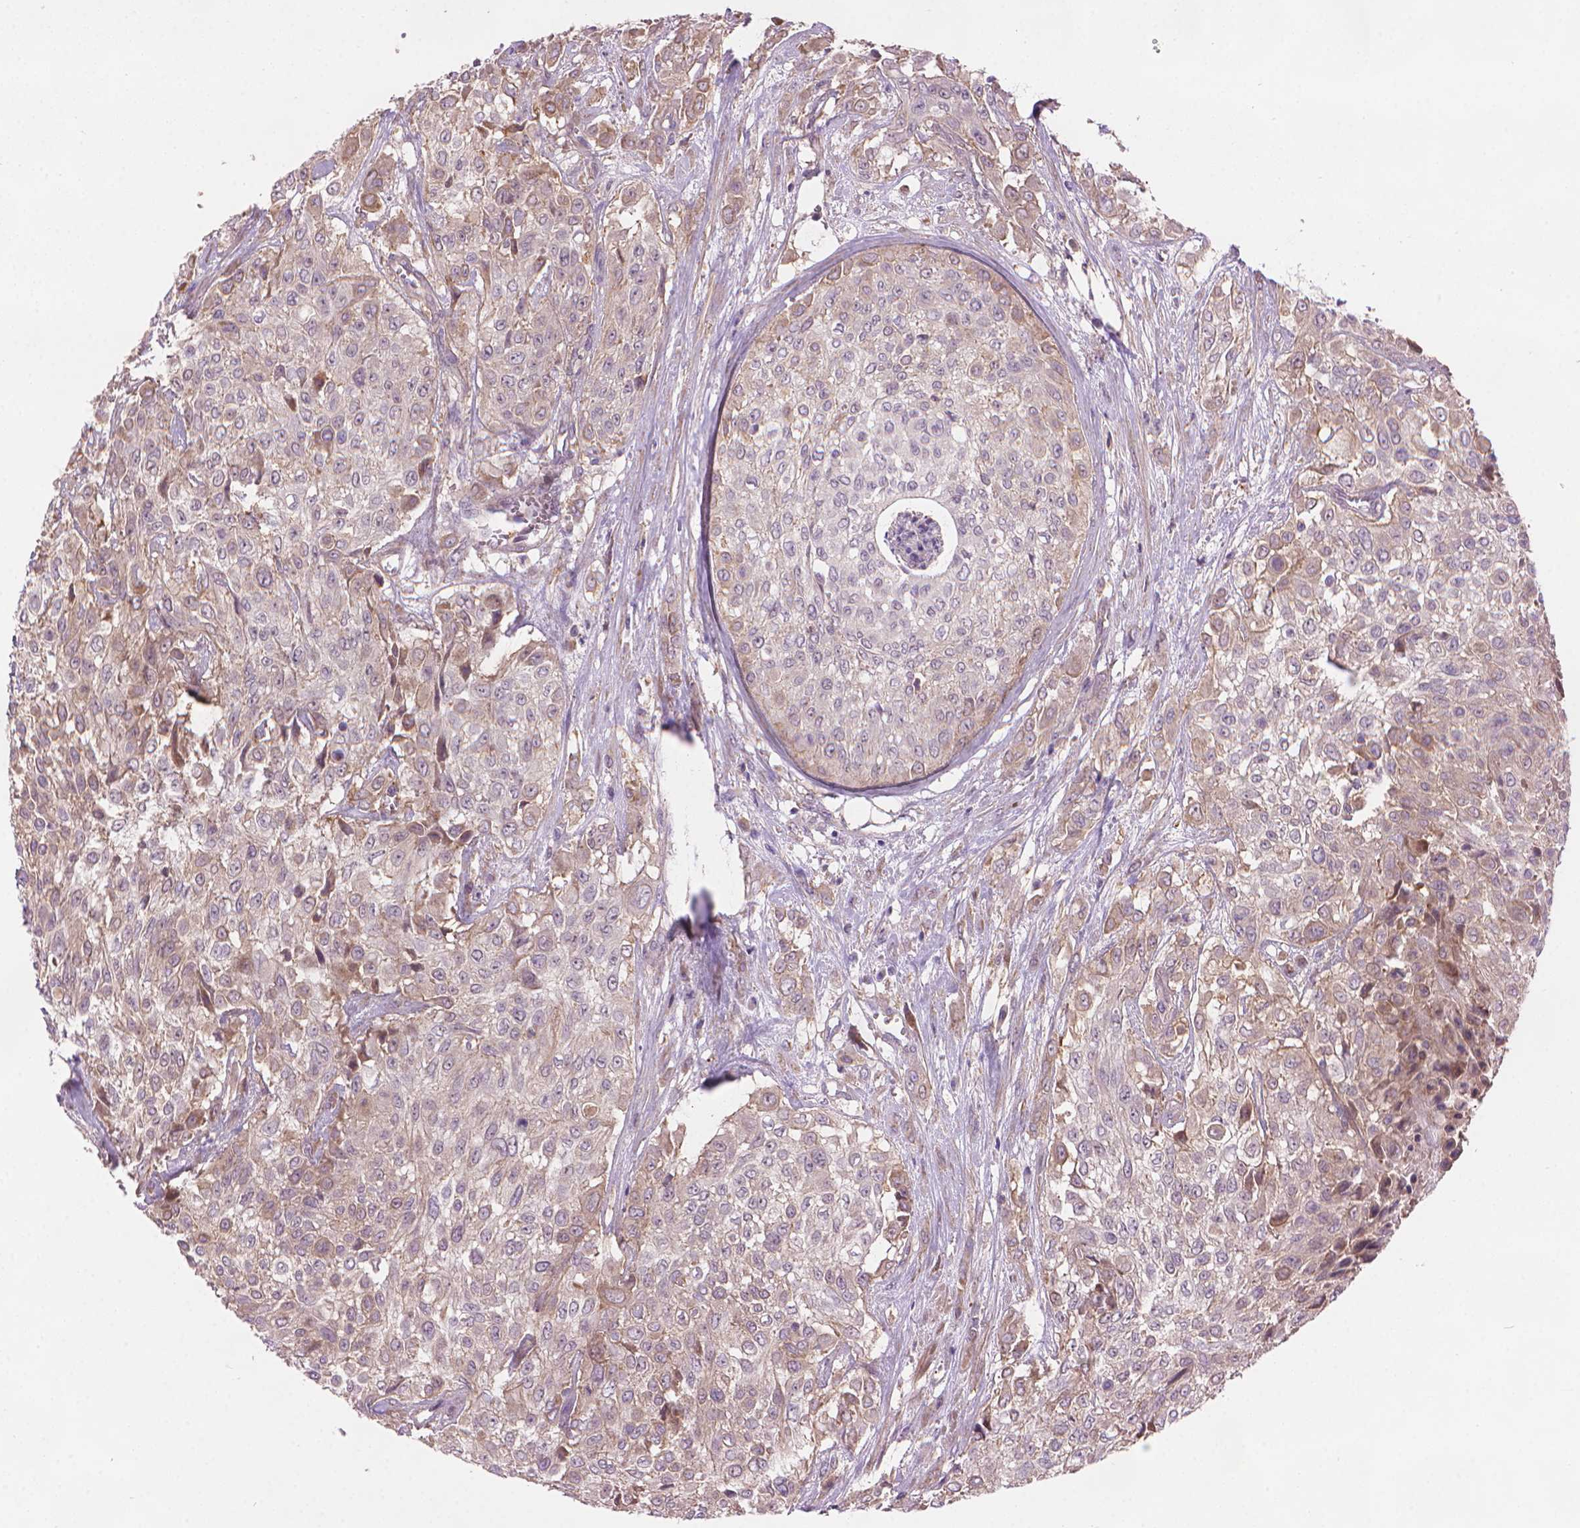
{"staining": {"intensity": "weak", "quantity": "<25%", "location": "cytoplasmic/membranous"}, "tissue": "urothelial cancer", "cell_type": "Tumor cells", "image_type": "cancer", "snomed": [{"axis": "morphology", "description": "Urothelial carcinoma, High grade"}, {"axis": "topography", "description": "Urinary bladder"}], "caption": "Human urothelial cancer stained for a protein using IHC exhibits no expression in tumor cells.", "gene": "AMMECR1", "patient": {"sex": "male", "age": 57}}